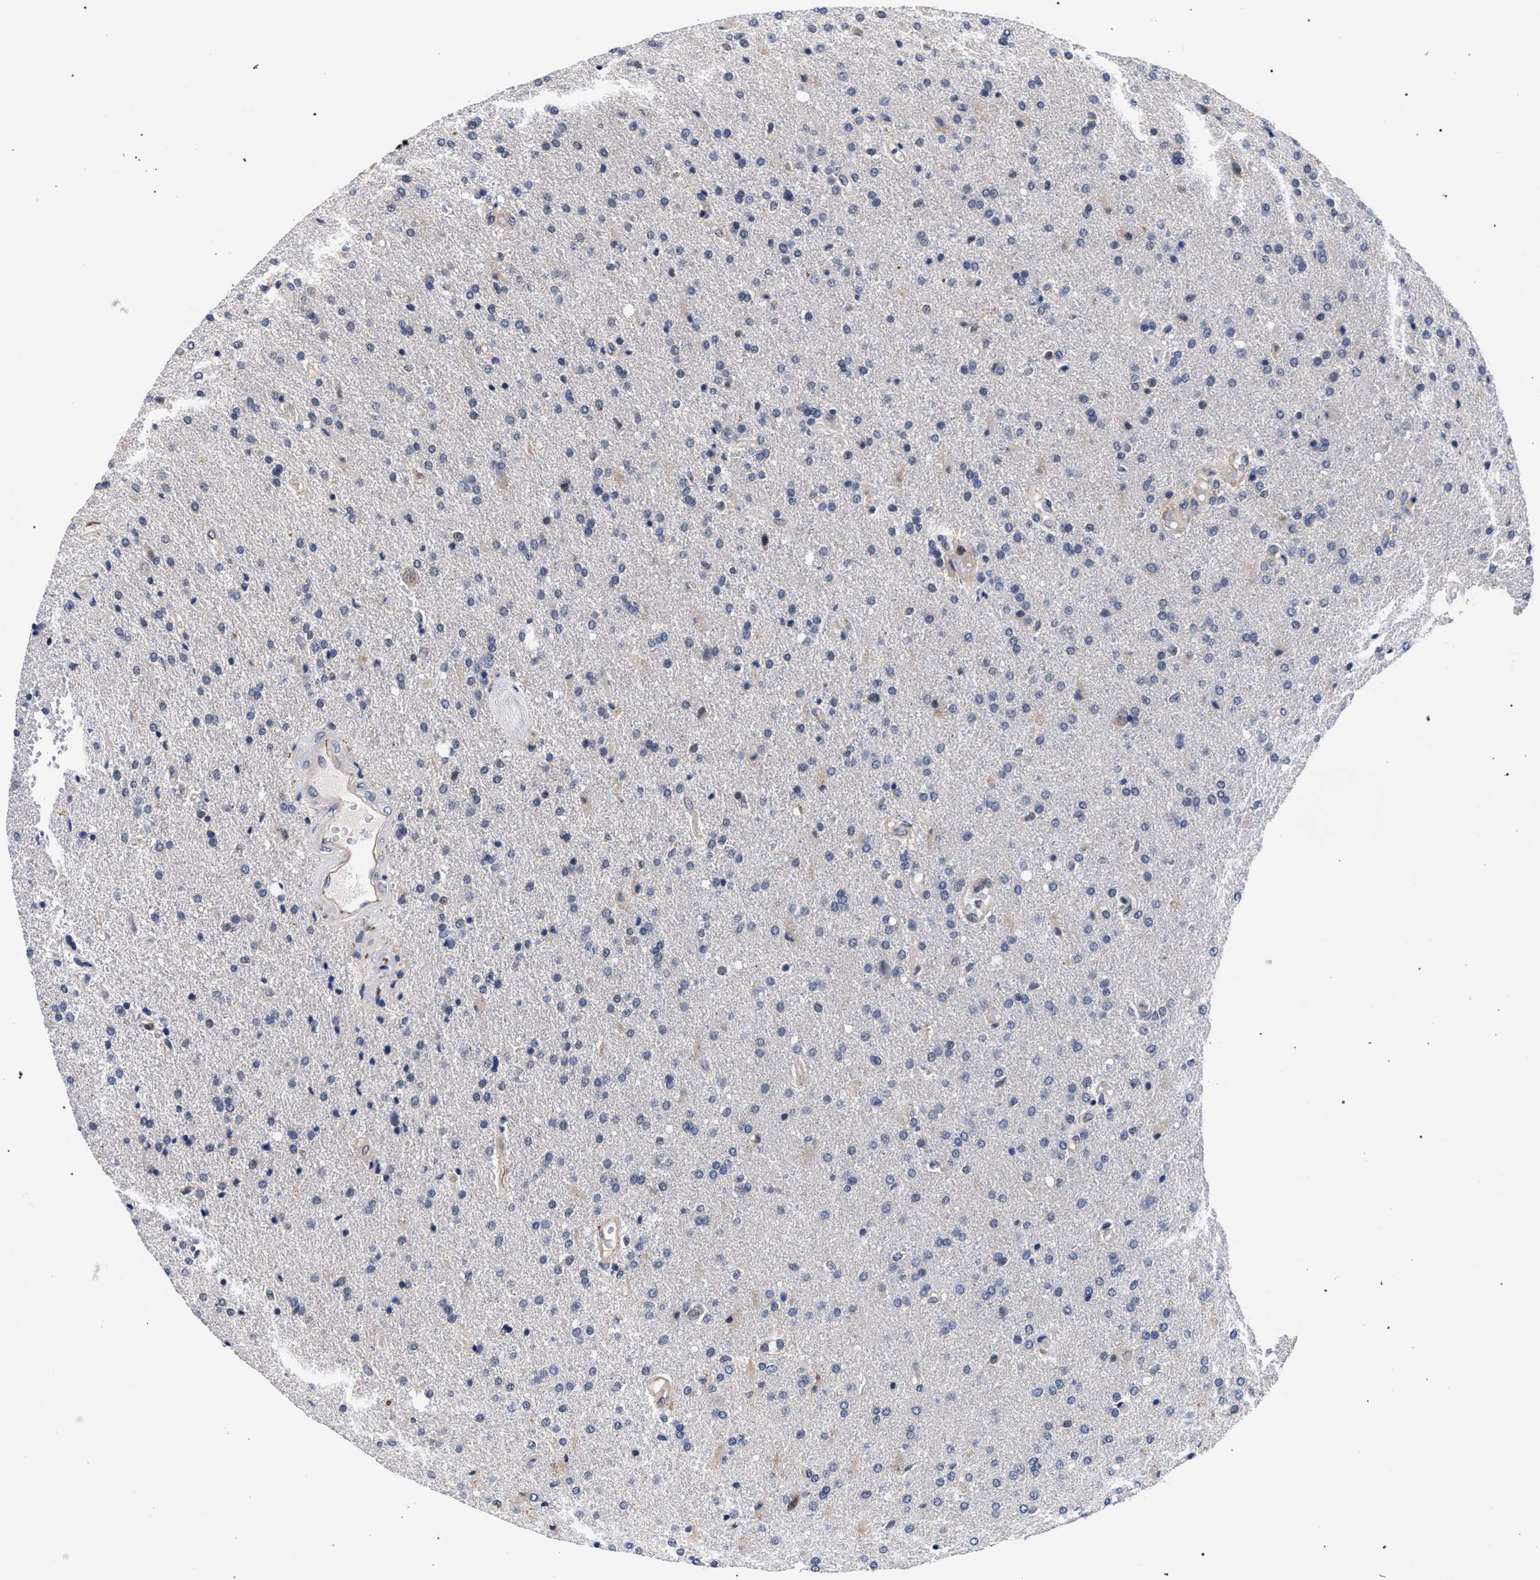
{"staining": {"intensity": "negative", "quantity": "none", "location": "none"}, "tissue": "glioma", "cell_type": "Tumor cells", "image_type": "cancer", "snomed": [{"axis": "morphology", "description": "Glioma, malignant, High grade"}, {"axis": "topography", "description": "Brain"}], "caption": "Protein analysis of glioma demonstrates no significant expression in tumor cells.", "gene": "RBM33", "patient": {"sex": "male", "age": 72}}